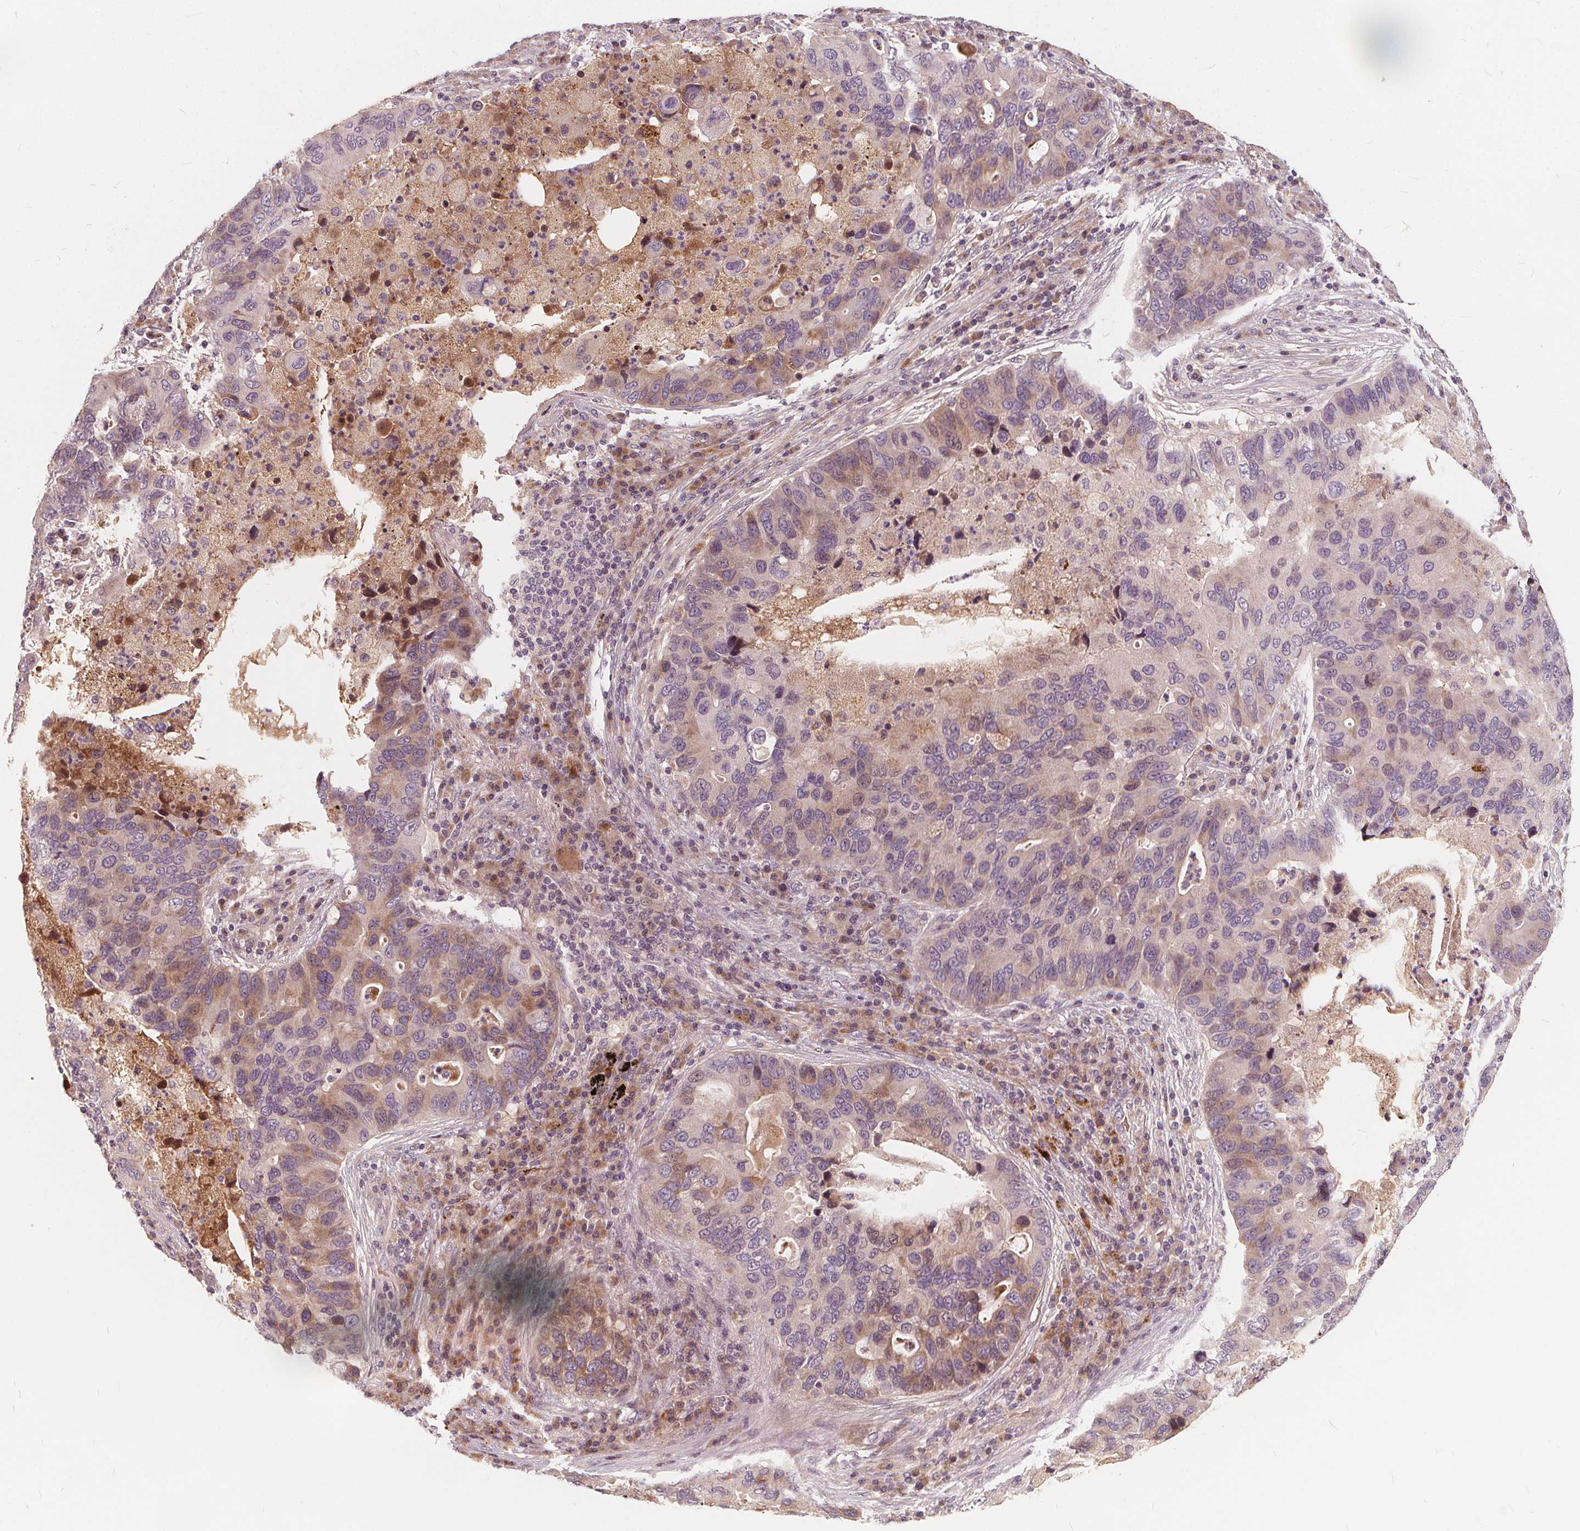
{"staining": {"intensity": "weak", "quantity": "<25%", "location": "cytoplasmic/membranous"}, "tissue": "lung cancer", "cell_type": "Tumor cells", "image_type": "cancer", "snomed": [{"axis": "morphology", "description": "Adenocarcinoma, NOS"}, {"axis": "morphology", "description": "Adenocarcinoma, metastatic, NOS"}, {"axis": "topography", "description": "Lymph node"}, {"axis": "topography", "description": "Lung"}], "caption": "Tumor cells show no significant positivity in lung cancer (metastatic adenocarcinoma).", "gene": "IPO13", "patient": {"sex": "female", "age": 54}}